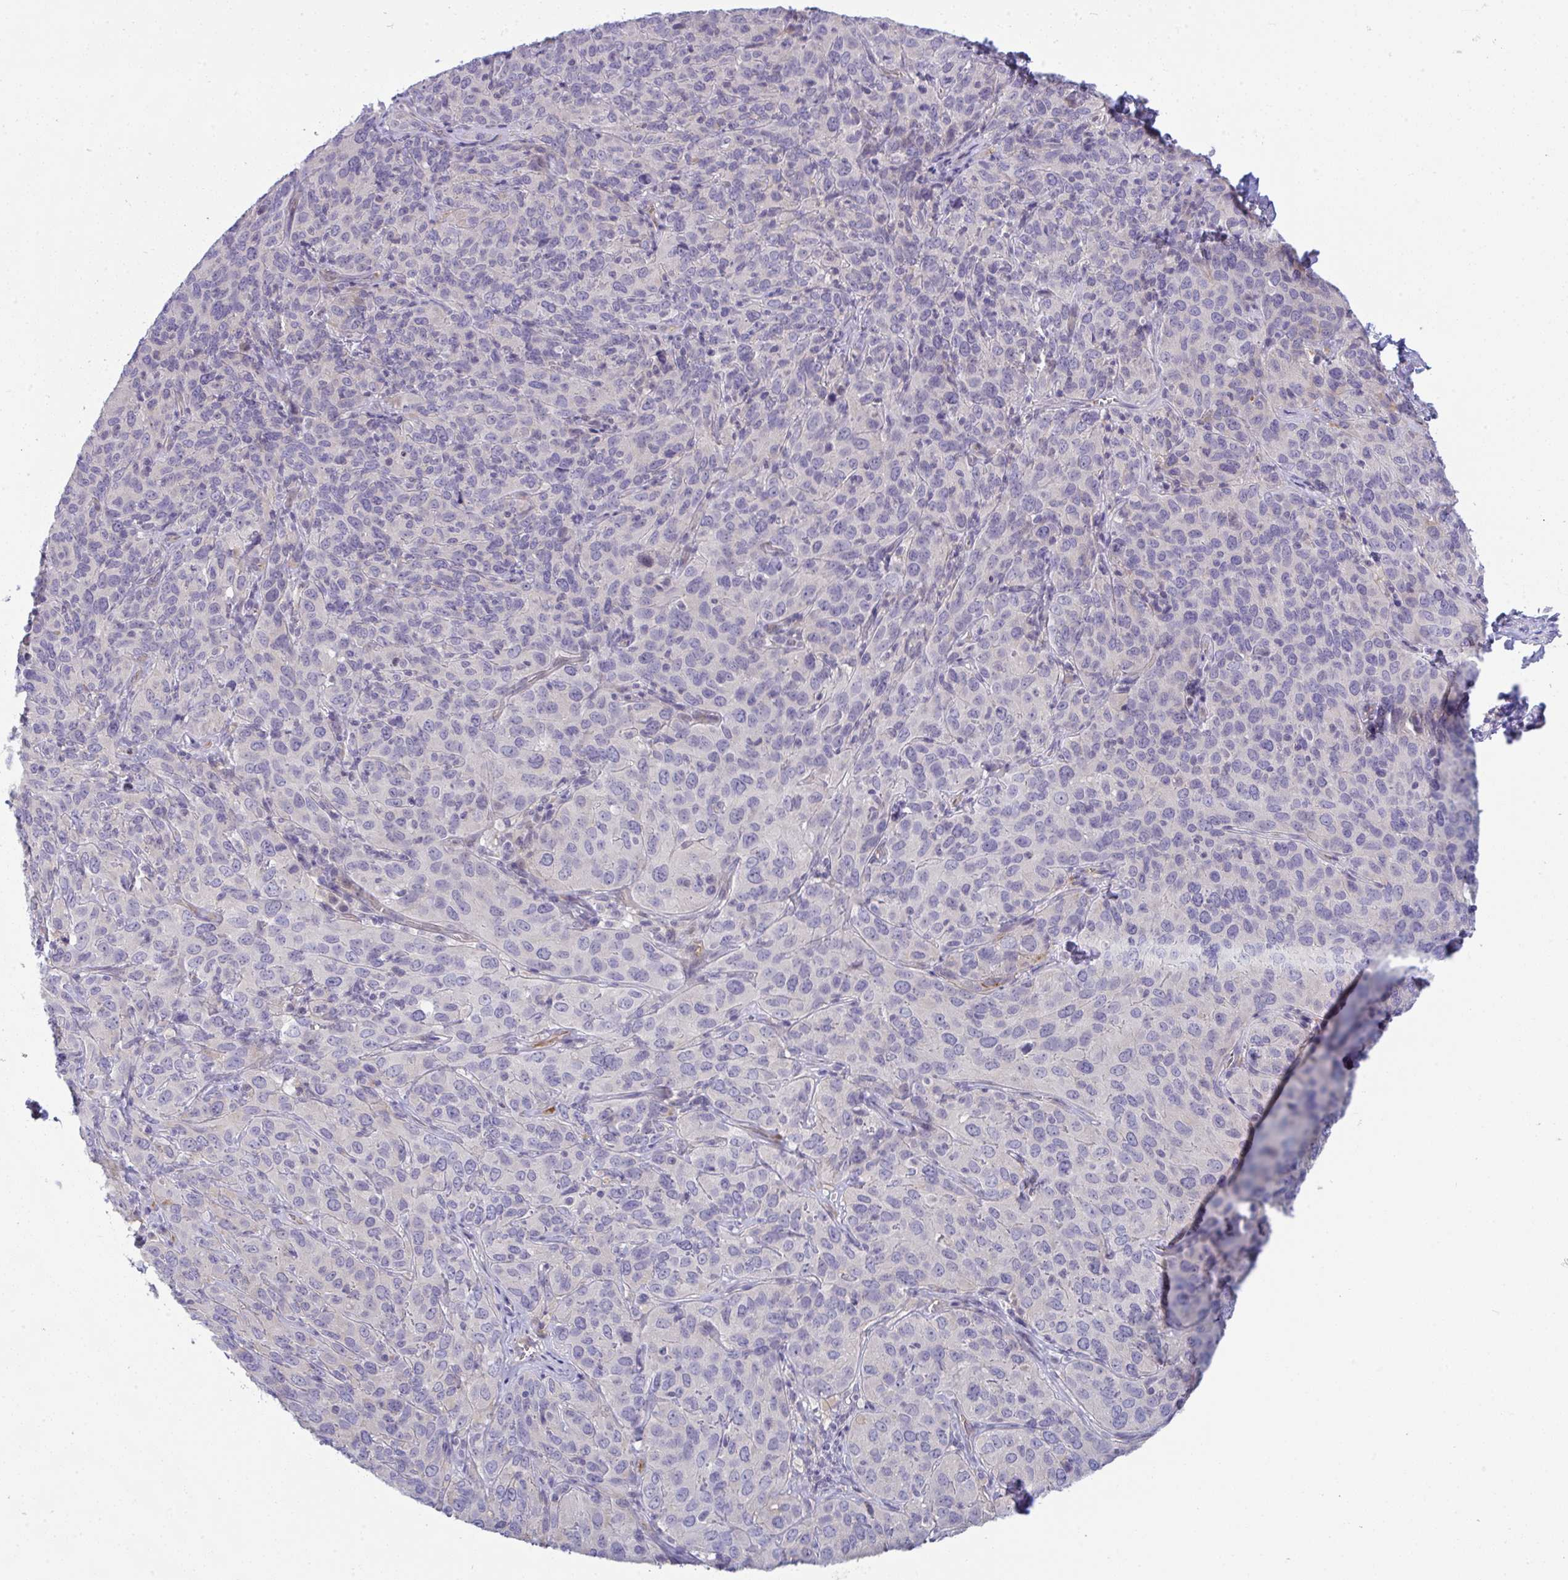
{"staining": {"intensity": "negative", "quantity": "none", "location": "none"}, "tissue": "cervical cancer", "cell_type": "Tumor cells", "image_type": "cancer", "snomed": [{"axis": "morphology", "description": "Squamous cell carcinoma, NOS"}, {"axis": "topography", "description": "Cervix"}], "caption": "Human cervical cancer (squamous cell carcinoma) stained for a protein using IHC shows no positivity in tumor cells.", "gene": "MYL12A", "patient": {"sex": "female", "age": 51}}